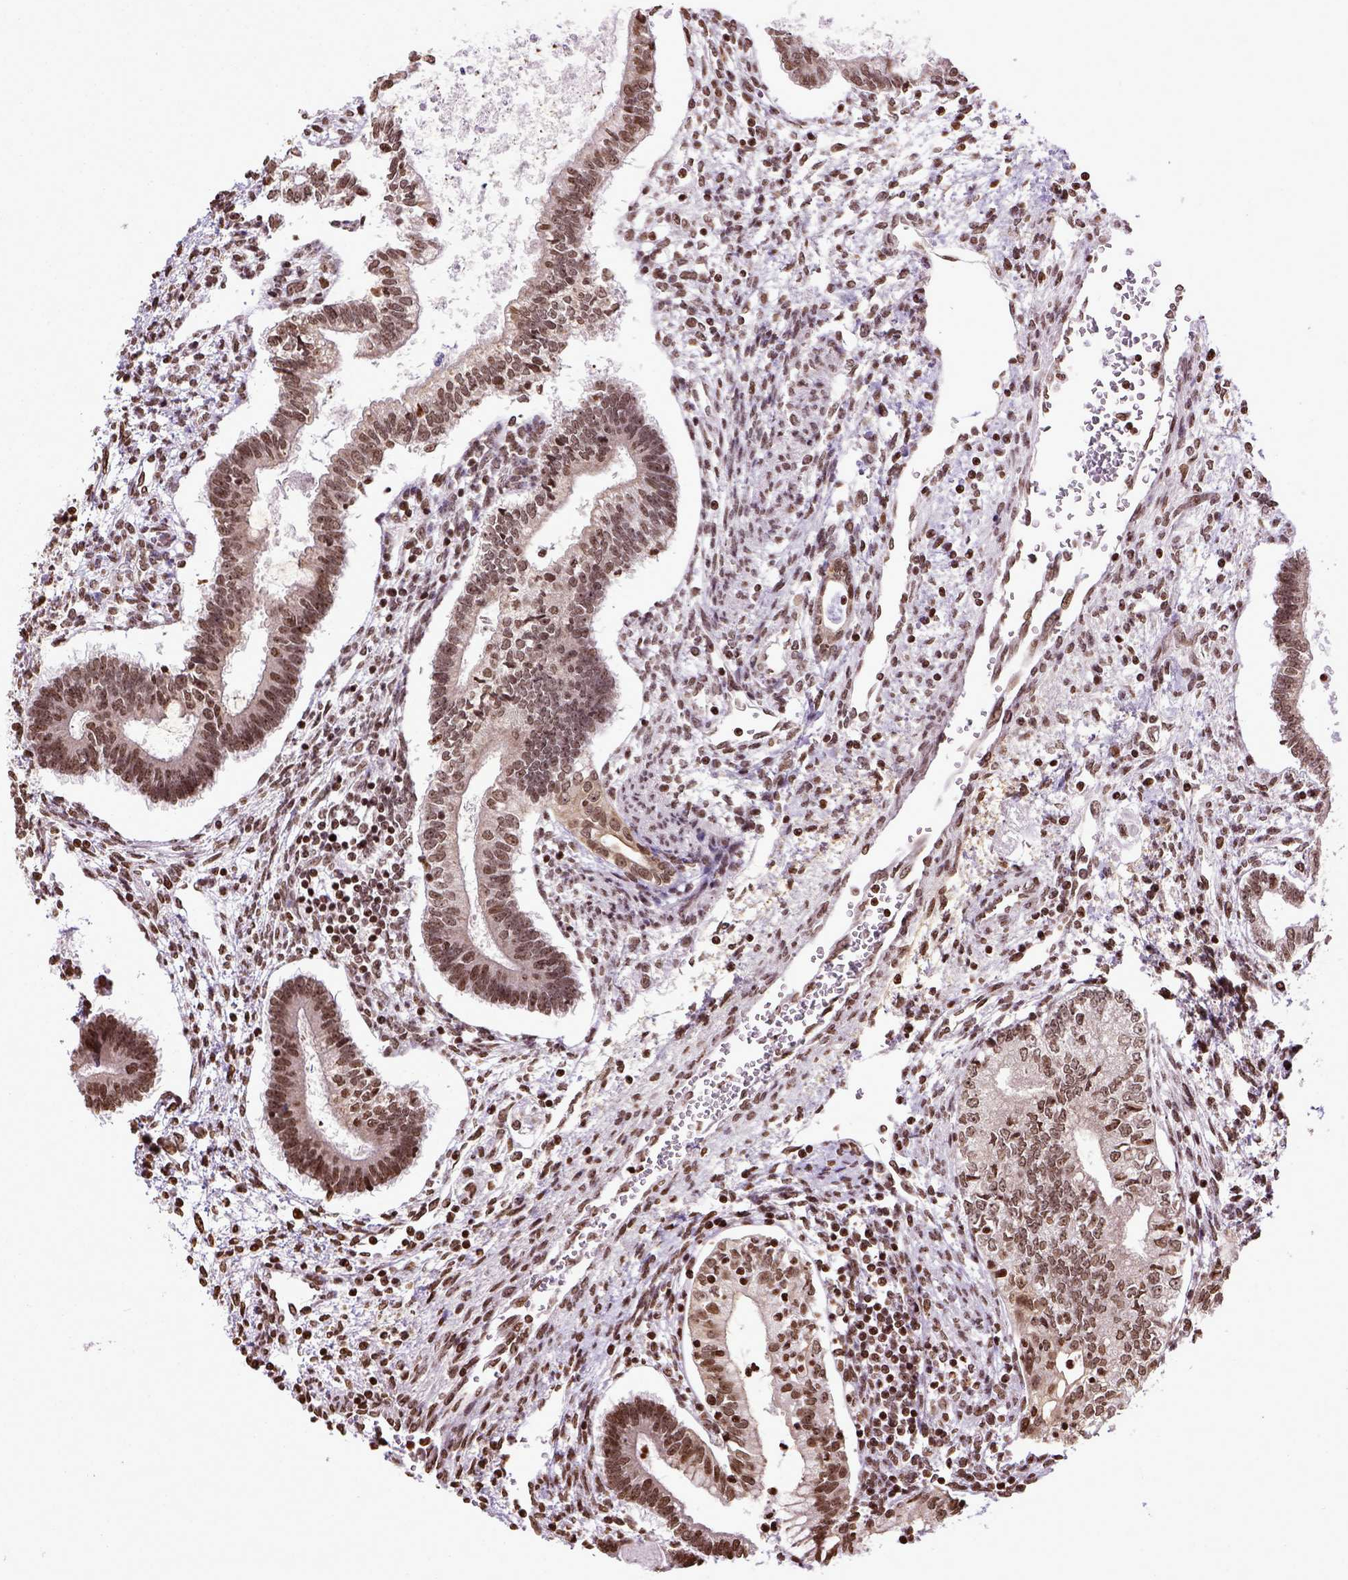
{"staining": {"intensity": "moderate", "quantity": ">75%", "location": "nuclear"}, "tissue": "testis cancer", "cell_type": "Tumor cells", "image_type": "cancer", "snomed": [{"axis": "morphology", "description": "Carcinoma, Embryonal, NOS"}, {"axis": "topography", "description": "Testis"}], "caption": "IHC histopathology image of neoplastic tissue: testis cancer stained using immunohistochemistry (IHC) displays medium levels of moderate protein expression localized specifically in the nuclear of tumor cells, appearing as a nuclear brown color.", "gene": "ZNF75D", "patient": {"sex": "male", "age": 37}}